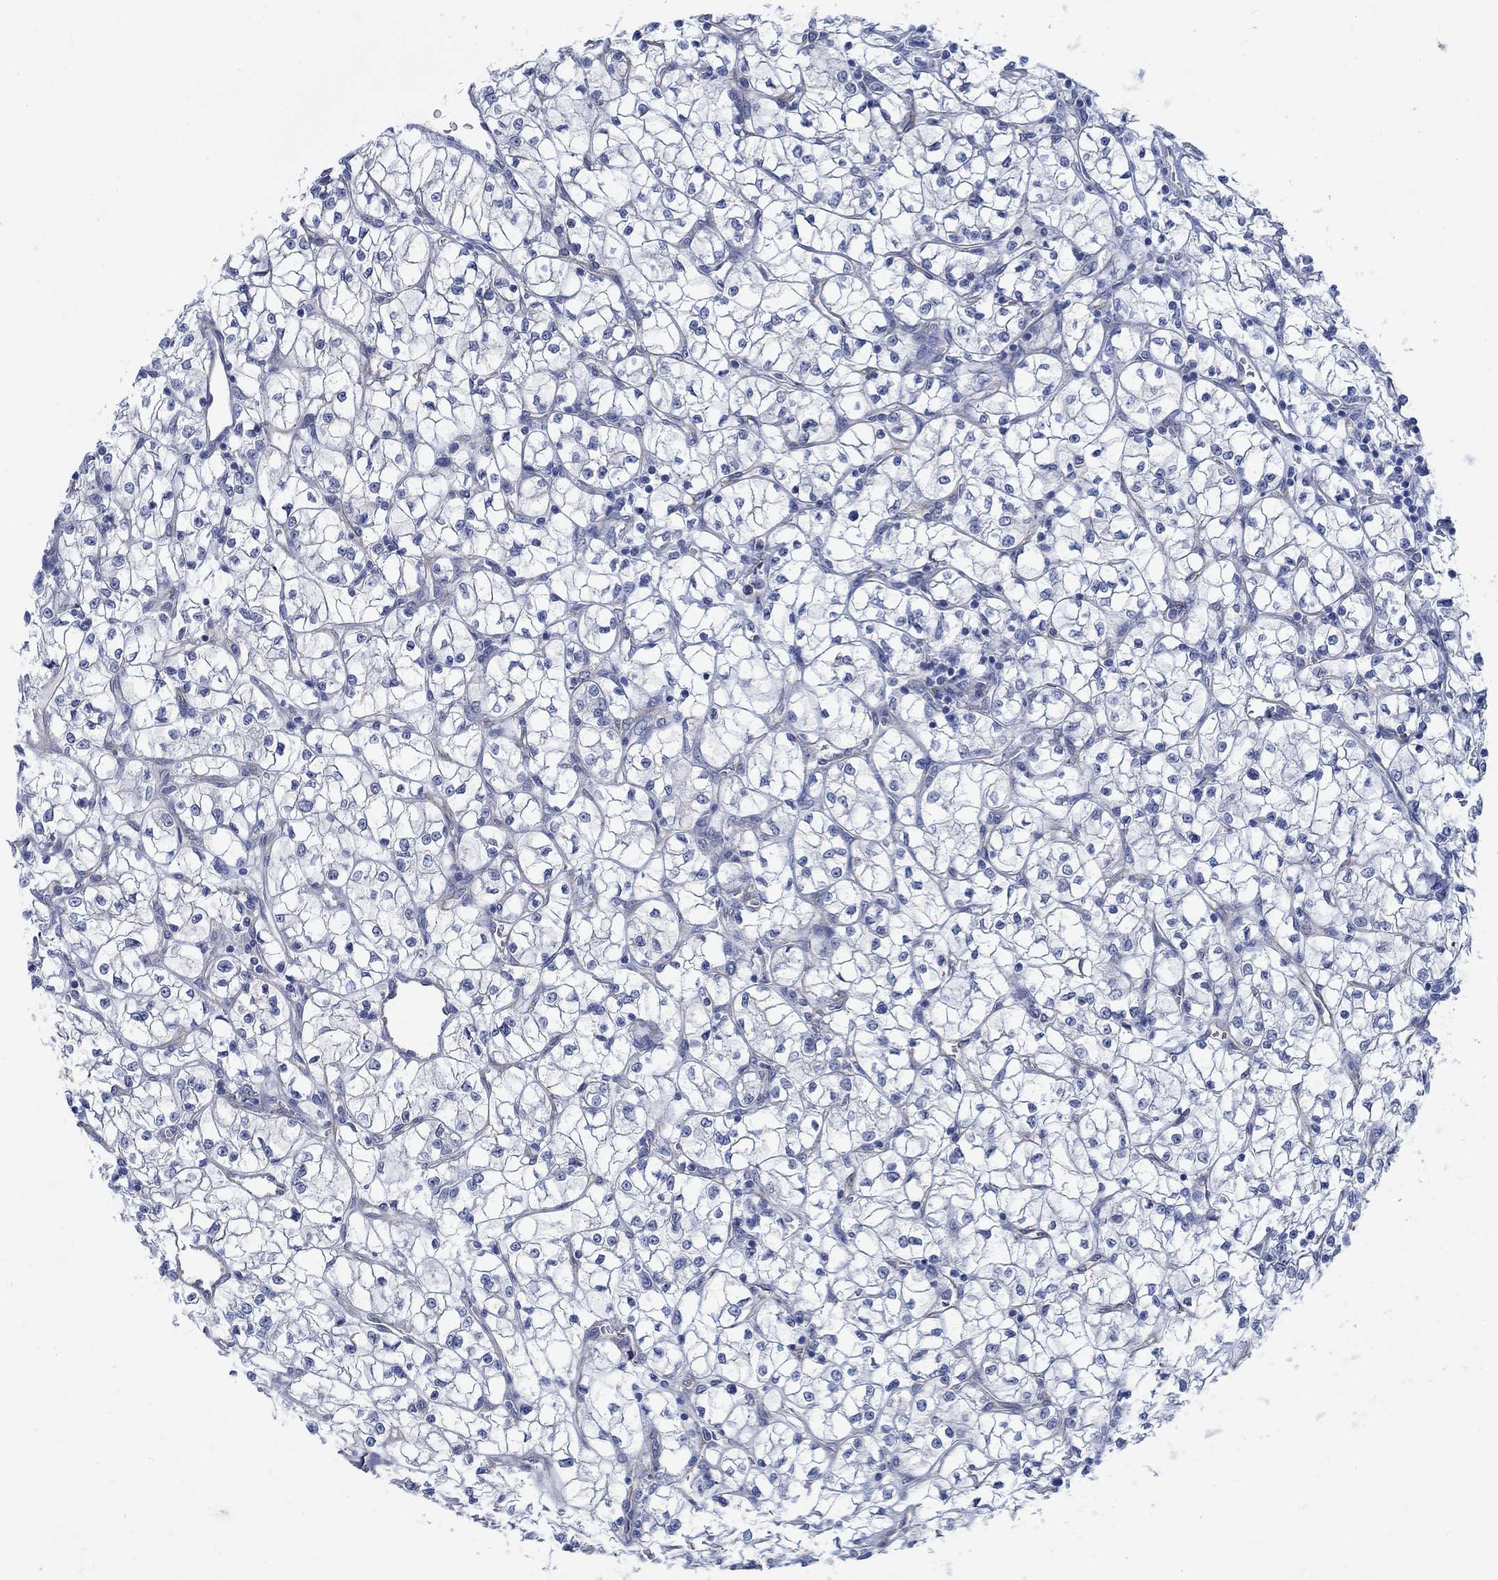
{"staining": {"intensity": "negative", "quantity": "none", "location": "none"}, "tissue": "renal cancer", "cell_type": "Tumor cells", "image_type": "cancer", "snomed": [{"axis": "morphology", "description": "Adenocarcinoma, NOS"}, {"axis": "topography", "description": "Kidney"}], "caption": "Immunohistochemistry (IHC) image of neoplastic tissue: renal adenocarcinoma stained with DAB displays no significant protein positivity in tumor cells.", "gene": "TMEM198", "patient": {"sex": "female", "age": 64}}